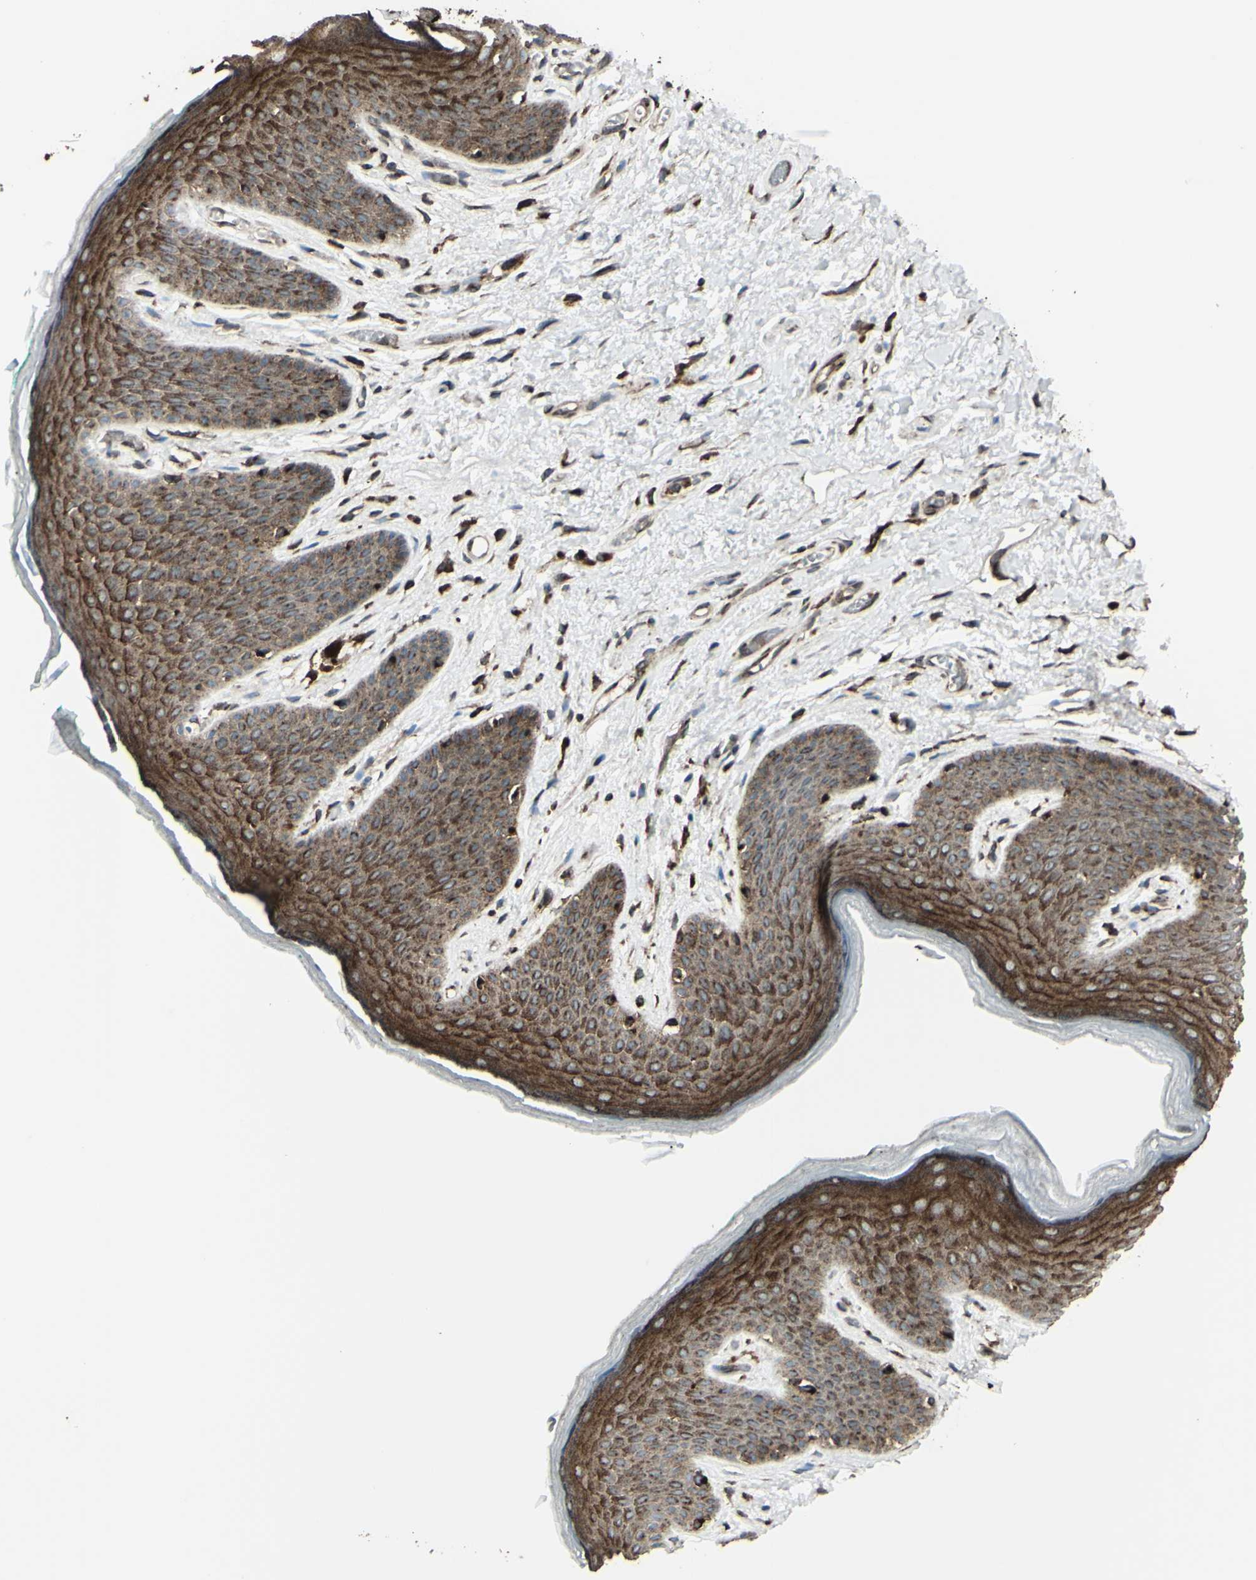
{"staining": {"intensity": "strong", "quantity": ">75%", "location": "cytoplasmic/membranous"}, "tissue": "skin", "cell_type": "Epidermal cells", "image_type": "normal", "snomed": [{"axis": "morphology", "description": "Normal tissue, NOS"}, {"axis": "topography", "description": "Anal"}], "caption": "This micrograph demonstrates benign skin stained with immunohistochemistry (IHC) to label a protein in brown. The cytoplasmic/membranous of epidermal cells show strong positivity for the protein. Nuclei are counter-stained blue.", "gene": "NAPA", "patient": {"sex": "male", "age": 74}}